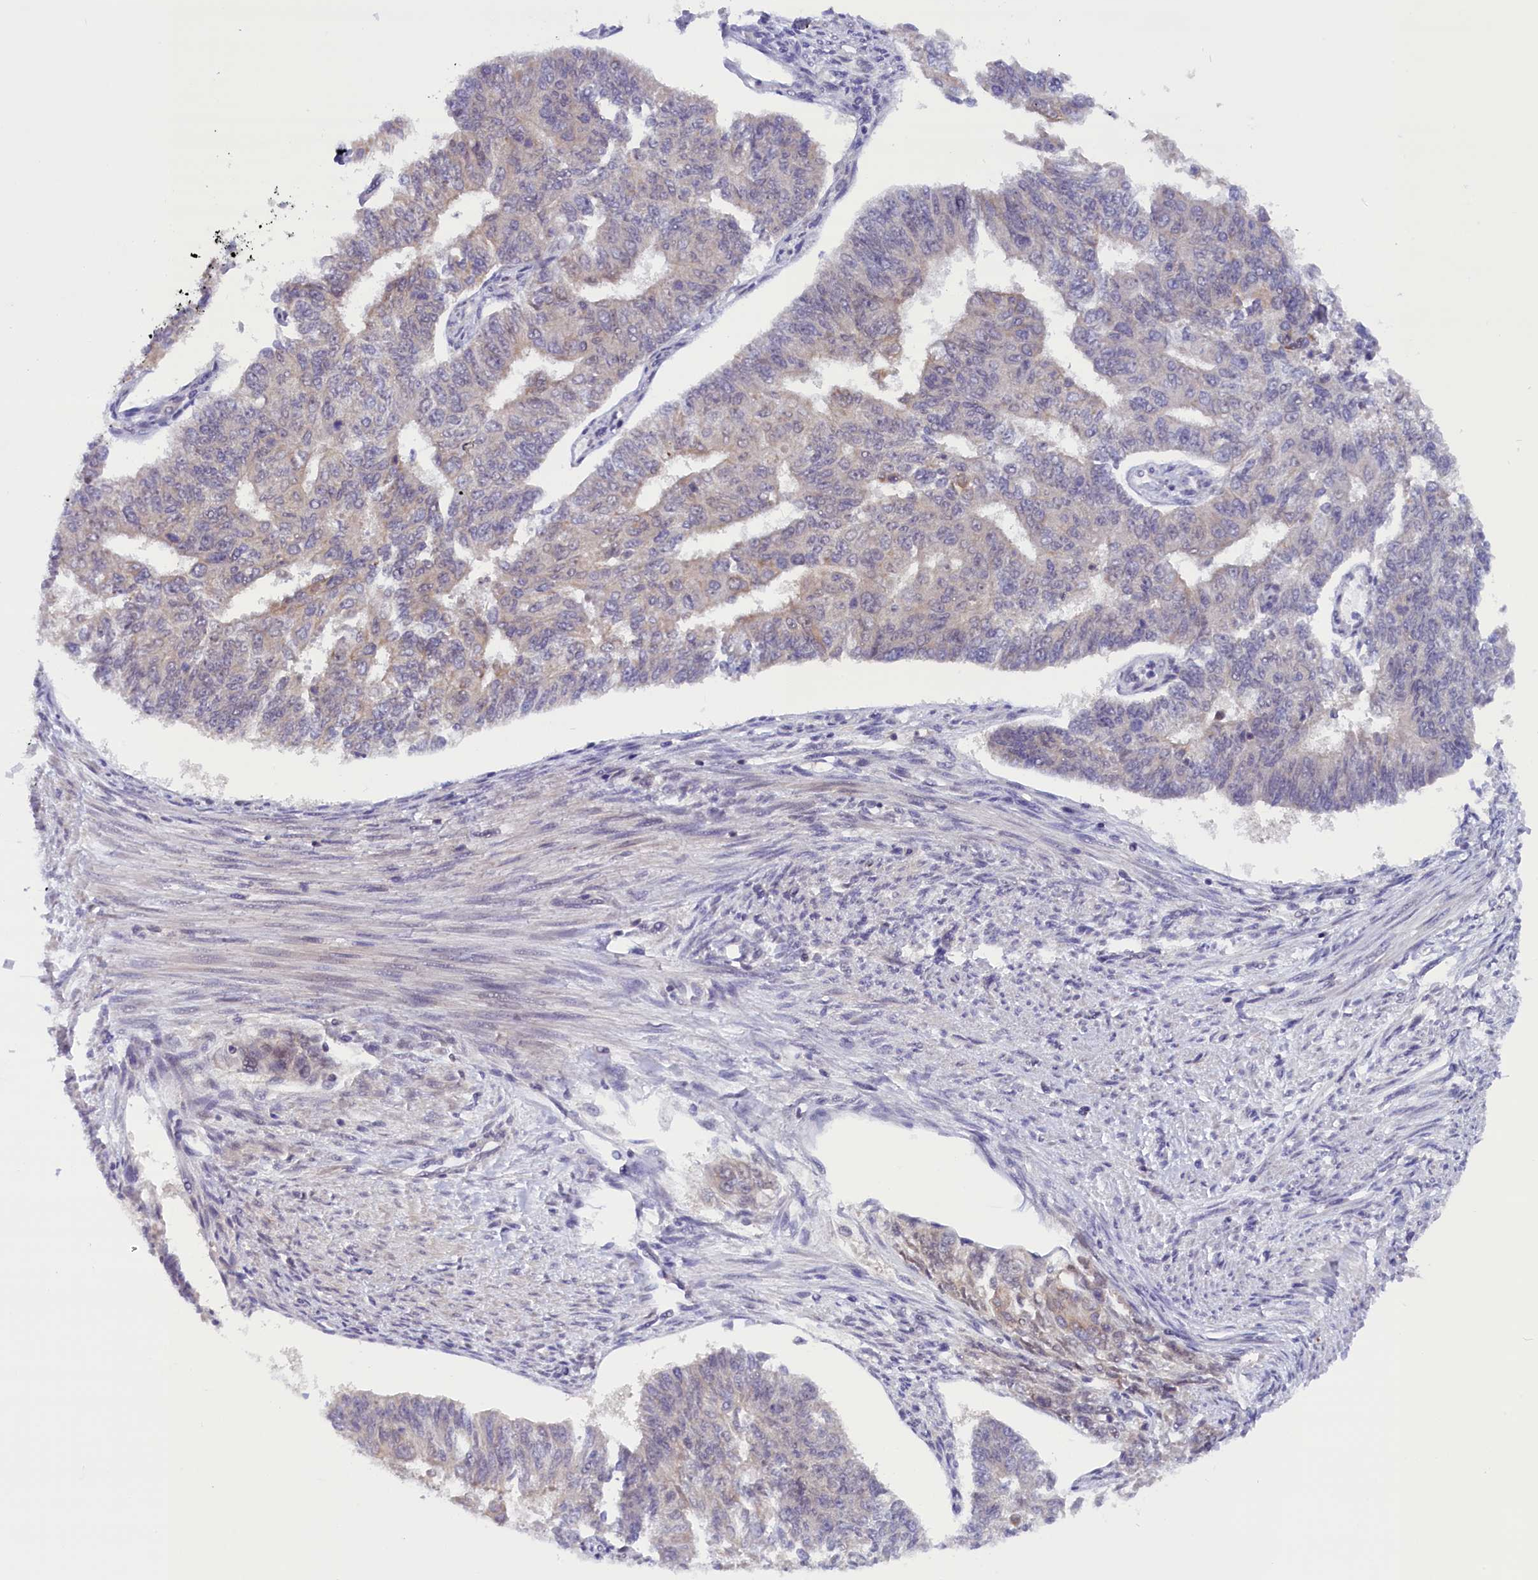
{"staining": {"intensity": "negative", "quantity": "none", "location": "none"}, "tissue": "endometrial cancer", "cell_type": "Tumor cells", "image_type": "cancer", "snomed": [{"axis": "morphology", "description": "Adenocarcinoma, NOS"}, {"axis": "topography", "description": "Endometrium"}], "caption": "Immunohistochemistry of human endometrial cancer (adenocarcinoma) demonstrates no staining in tumor cells. (Stains: DAB (3,3'-diaminobenzidine) immunohistochemistry (IHC) with hematoxylin counter stain, Microscopy: brightfield microscopy at high magnification).", "gene": "TBCB", "patient": {"sex": "female", "age": 32}}